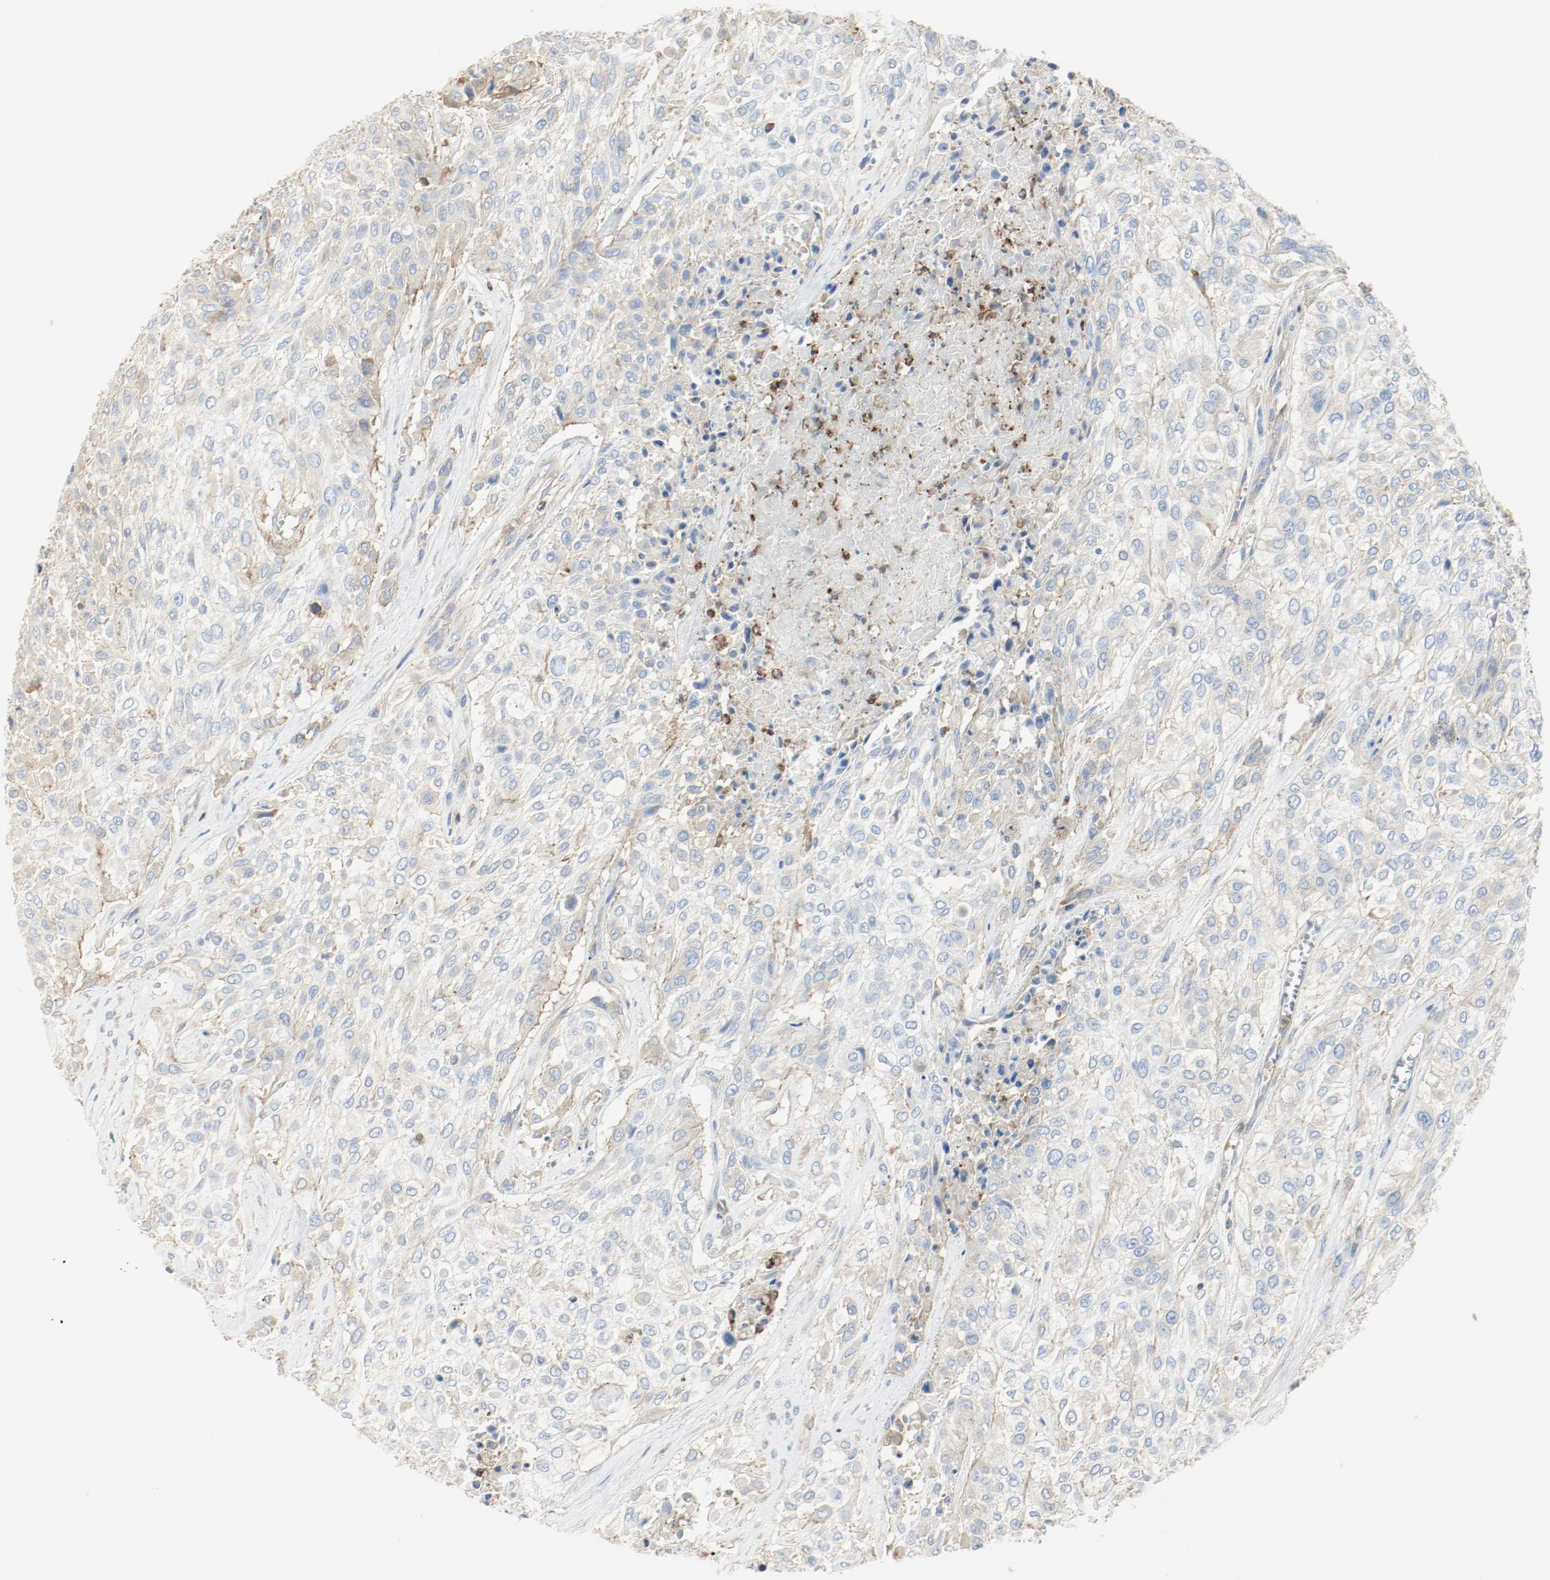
{"staining": {"intensity": "weak", "quantity": "25%-75%", "location": "cytoplasmic/membranous"}, "tissue": "urothelial cancer", "cell_type": "Tumor cells", "image_type": "cancer", "snomed": [{"axis": "morphology", "description": "Urothelial carcinoma, High grade"}, {"axis": "topography", "description": "Urinary bladder"}], "caption": "Protein expression analysis of human urothelial cancer reveals weak cytoplasmic/membranous staining in approximately 25%-75% of tumor cells.", "gene": "ARPC1B", "patient": {"sex": "male", "age": 57}}